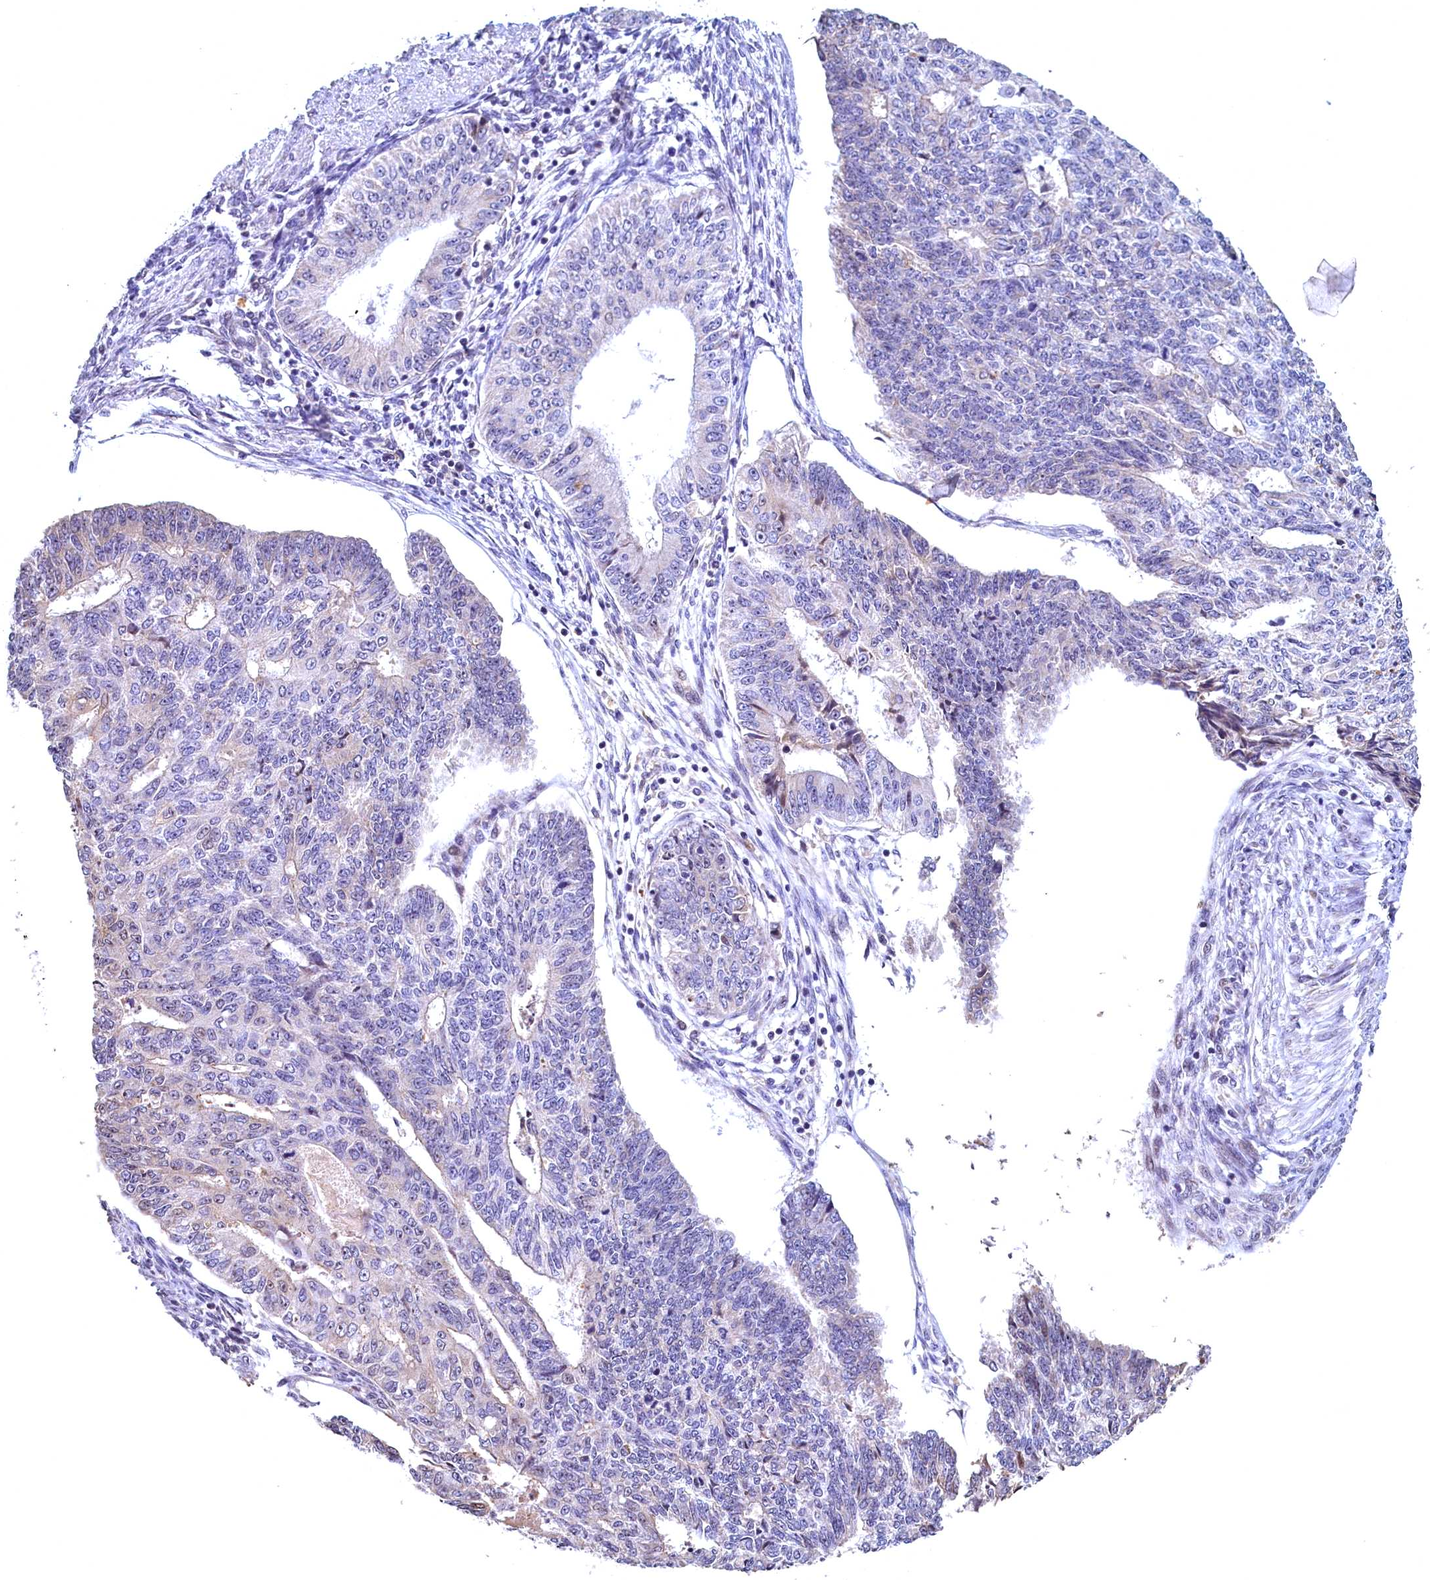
{"staining": {"intensity": "weak", "quantity": "<25%", "location": "nuclear"}, "tissue": "endometrial cancer", "cell_type": "Tumor cells", "image_type": "cancer", "snomed": [{"axis": "morphology", "description": "Adenocarcinoma, NOS"}, {"axis": "topography", "description": "Endometrium"}], "caption": "The image shows no staining of tumor cells in adenocarcinoma (endometrial). The staining is performed using DAB (3,3'-diaminobenzidine) brown chromogen with nuclei counter-stained in using hematoxylin.", "gene": "LATS2", "patient": {"sex": "female", "age": 32}}